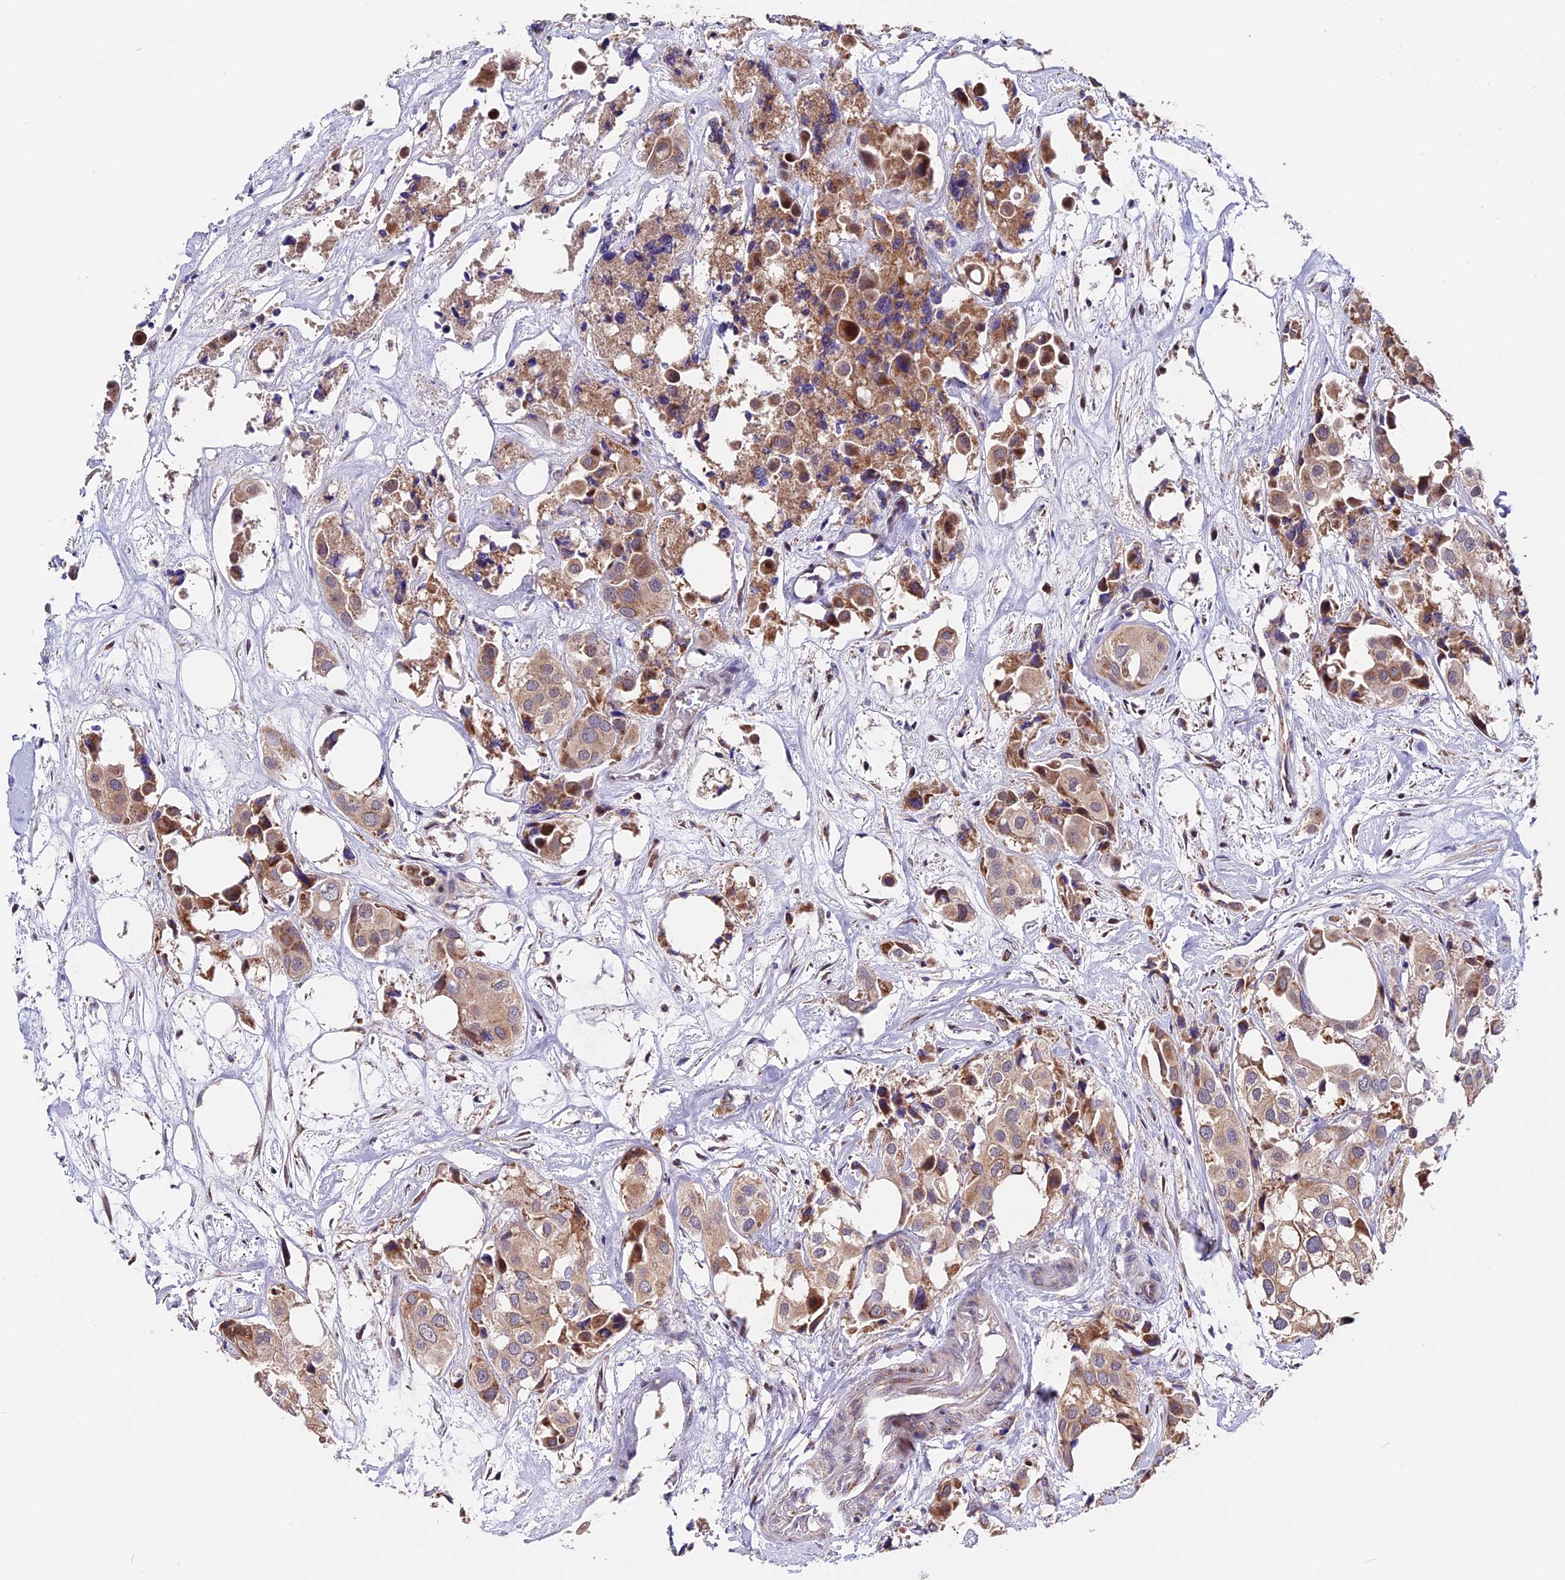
{"staining": {"intensity": "moderate", "quantity": ">75%", "location": "cytoplasmic/membranous"}, "tissue": "urothelial cancer", "cell_type": "Tumor cells", "image_type": "cancer", "snomed": [{"axis": "morphology", "description": "Urothelial carcinoma, High grade"}, {"axis": "topography", "description": "Urinary bladder"}], "caption": "The immunohistochemical stain highlights moderate cytoplasmic/membranous positivity in tumor cells of urothelial cancer tissue.", "gene": "FAM174C", "patient": {"sex": "male", "age": 64}}